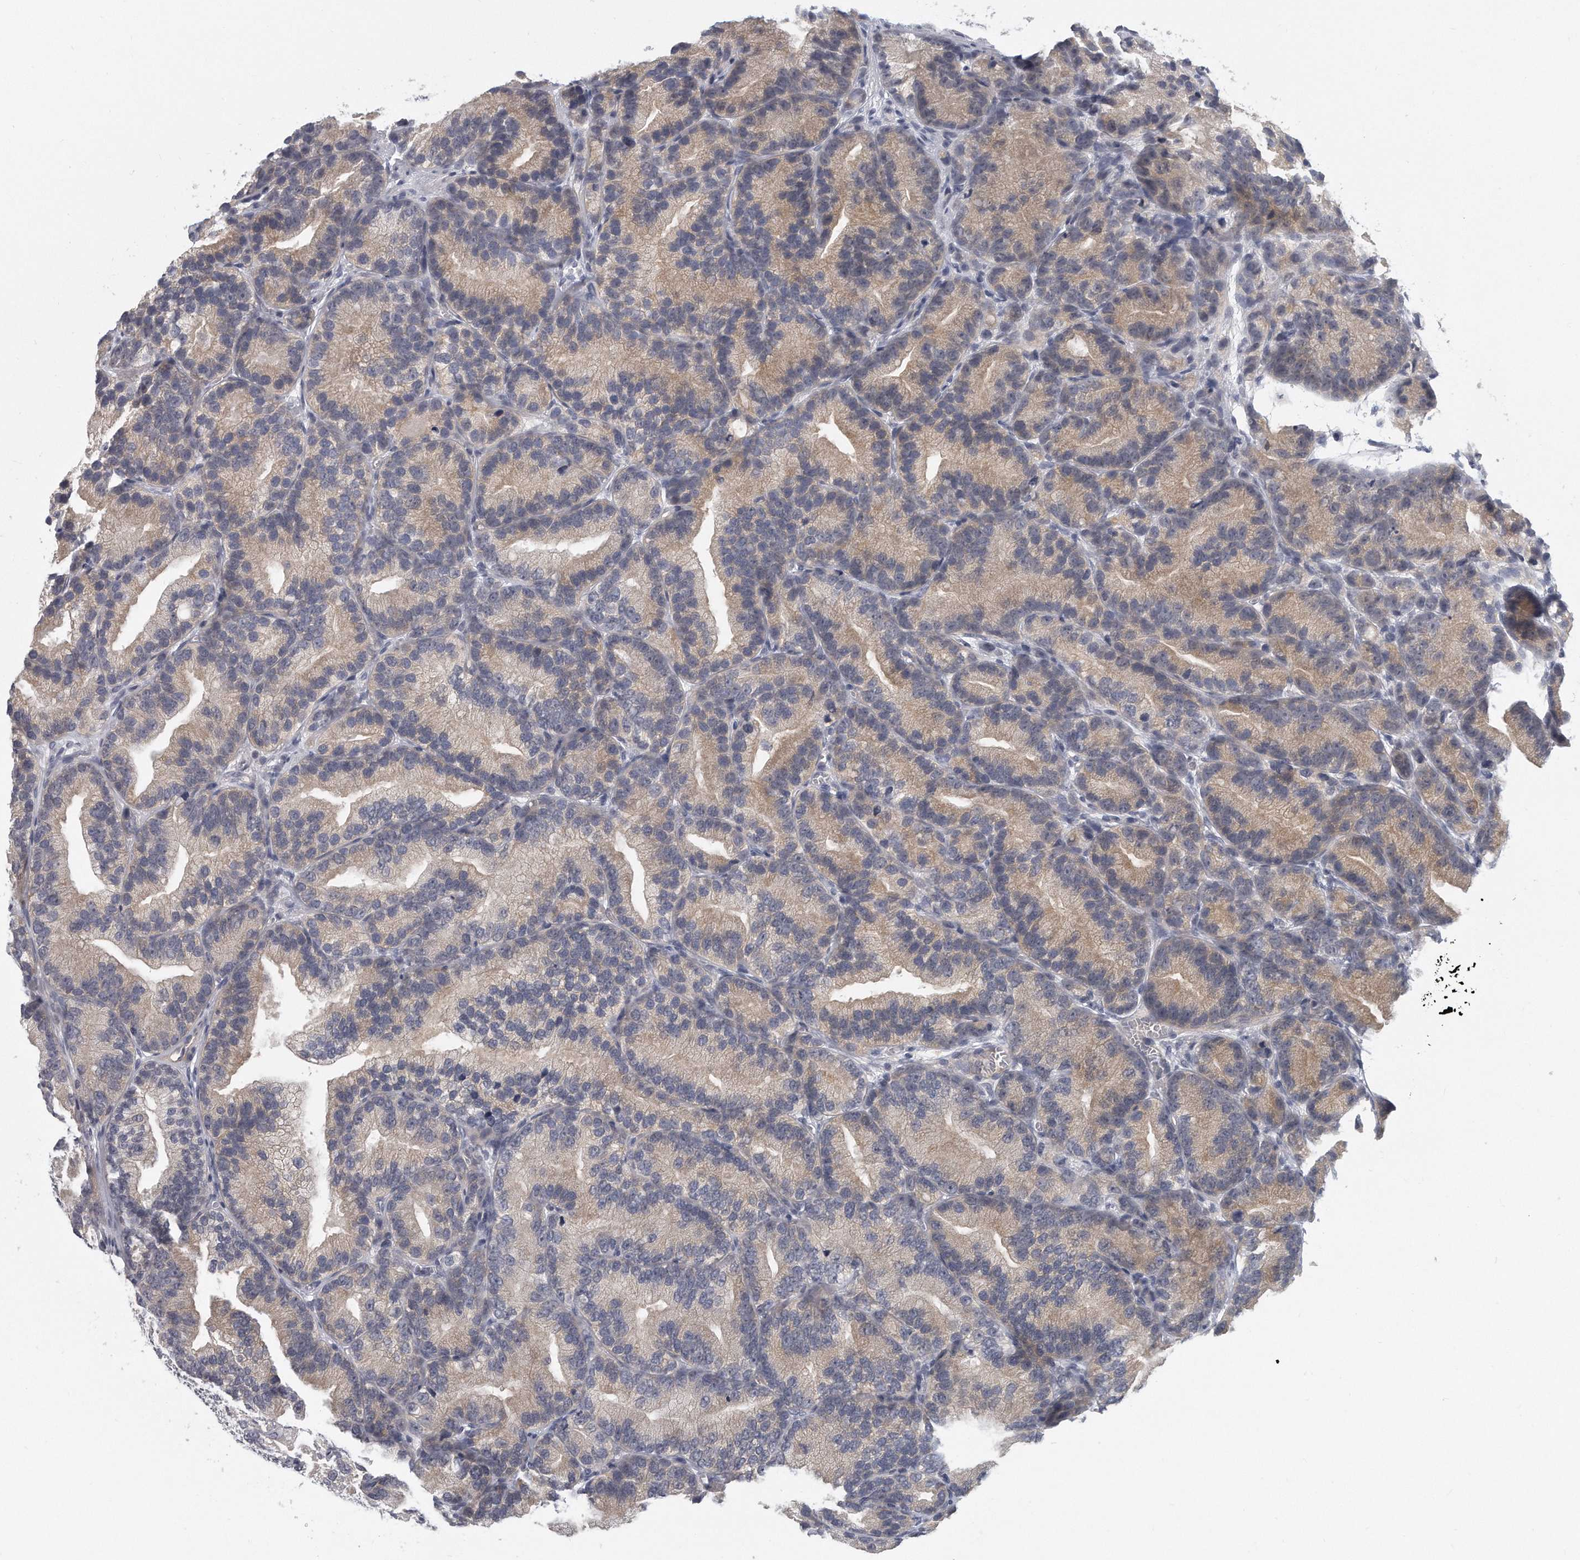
{"staining": {"intensity": "weak", "quantity": "25%-75%", "location": "cytoplasmic/membranous"}, "tissue": "prostate cancer", "cell_type": "Tumor cells", "image_type": "cancer", "snomed": [{"axis": "morphology", "description": "Adenocarcinoma, Low grade"}, {"axis": "topography", "description": "Prostate"}], "caption": "DAB (3,3'-diaminobenzidine) immunohistochemical staining of prostate low-grade adenocarcinoma displays weak cytoplasmic/membranous protein positivity in approximately 25%-75% of tumor cells.", "gene": "KLHL7", "patient": {"sex": "male", "age": 89}}